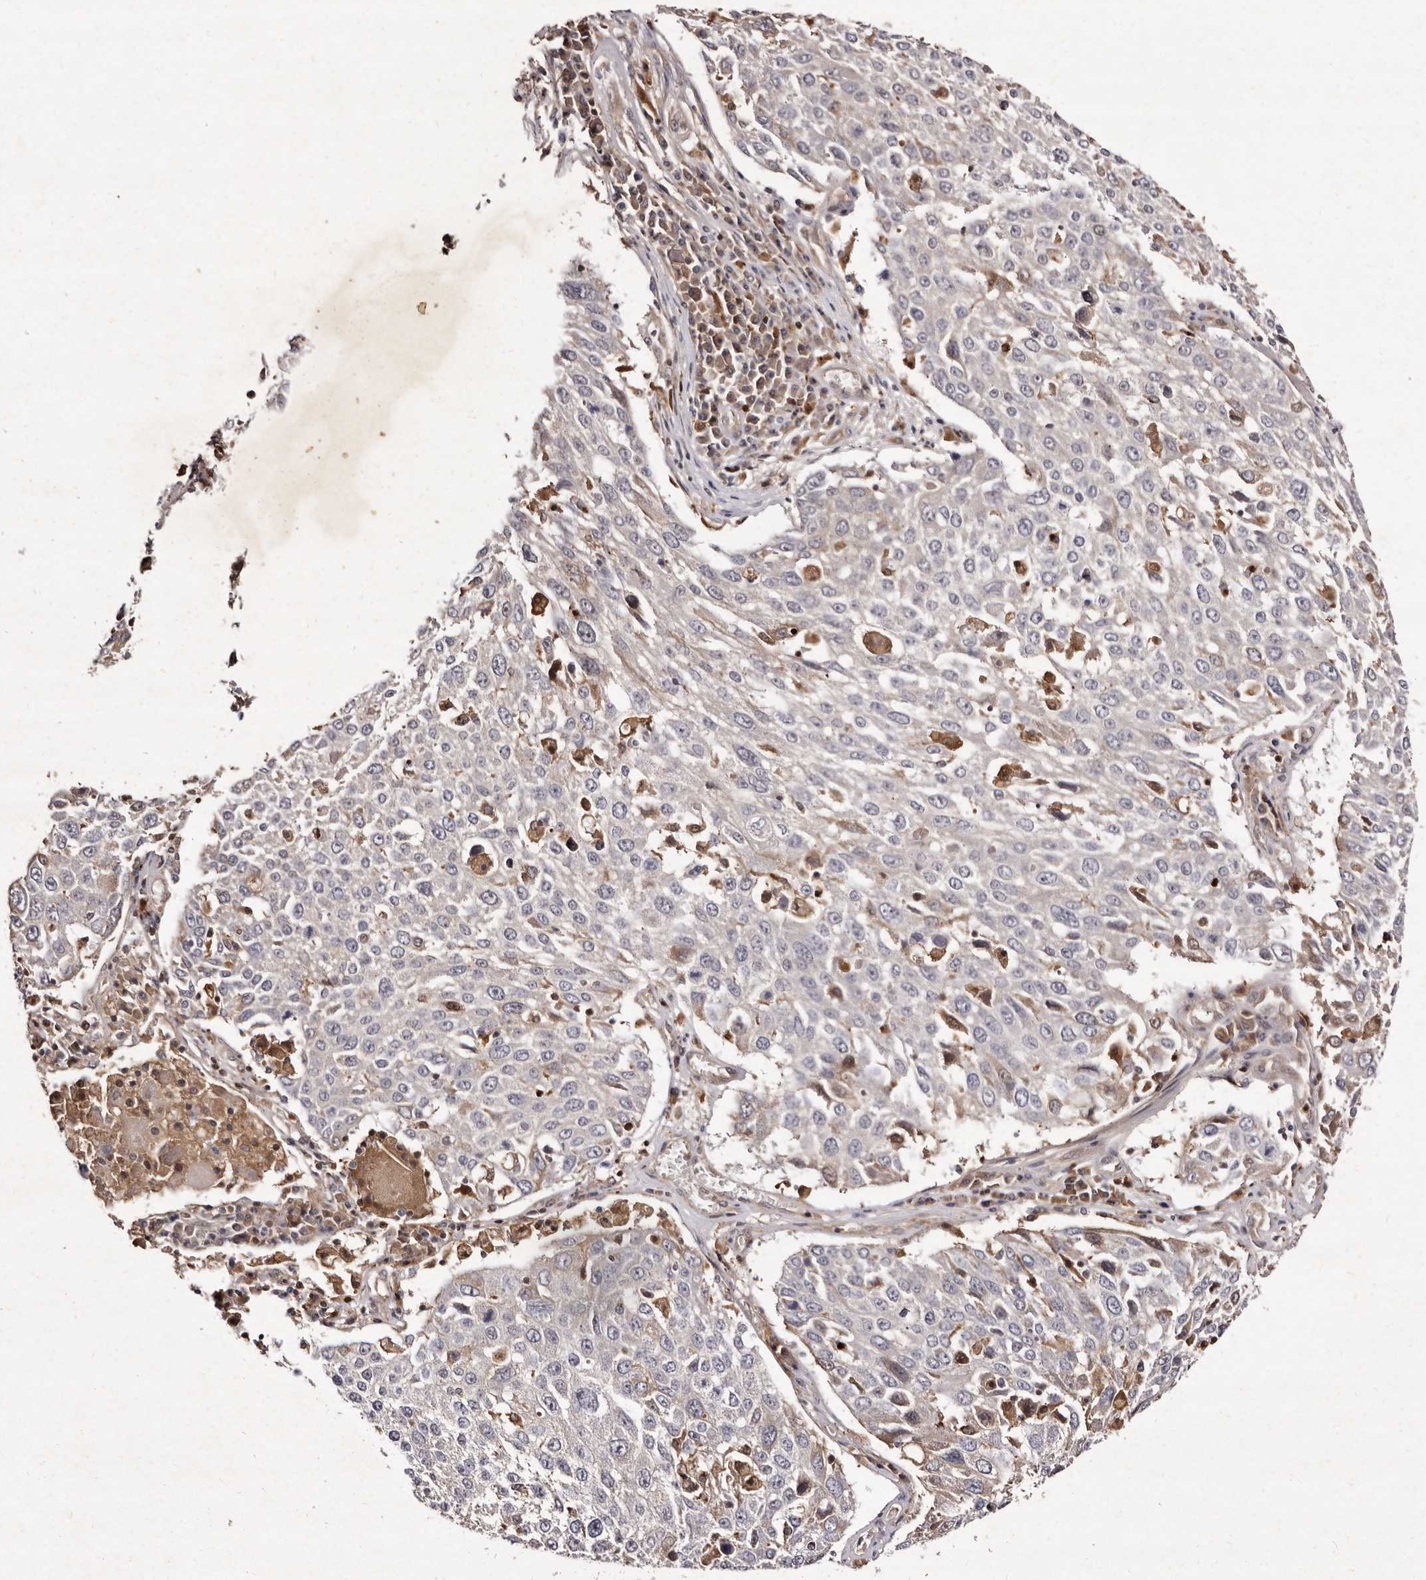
{"staining": {"intensity": "negative", "quantity": "none", "location": "none"}, "tissue": "lung cancer", "cell_type": "Tumor cells", "image_type": "cancer", "snomed": [{"axis": "morphology", "description": "Squamous cell carcinoma, NOS"}, {"axis": "topography", "description": "Lung"}], "caption": "Immunohistochemistry histopathology image of neoplastic tissue: lung squamous cell carcinoma stained with DAB reveals no significant protein positivity in tumor cells. (DAB immunohistochemistry, high magnification).", "gene": "GIMAP4", "patient": {"sex": "male", "age": 65}}